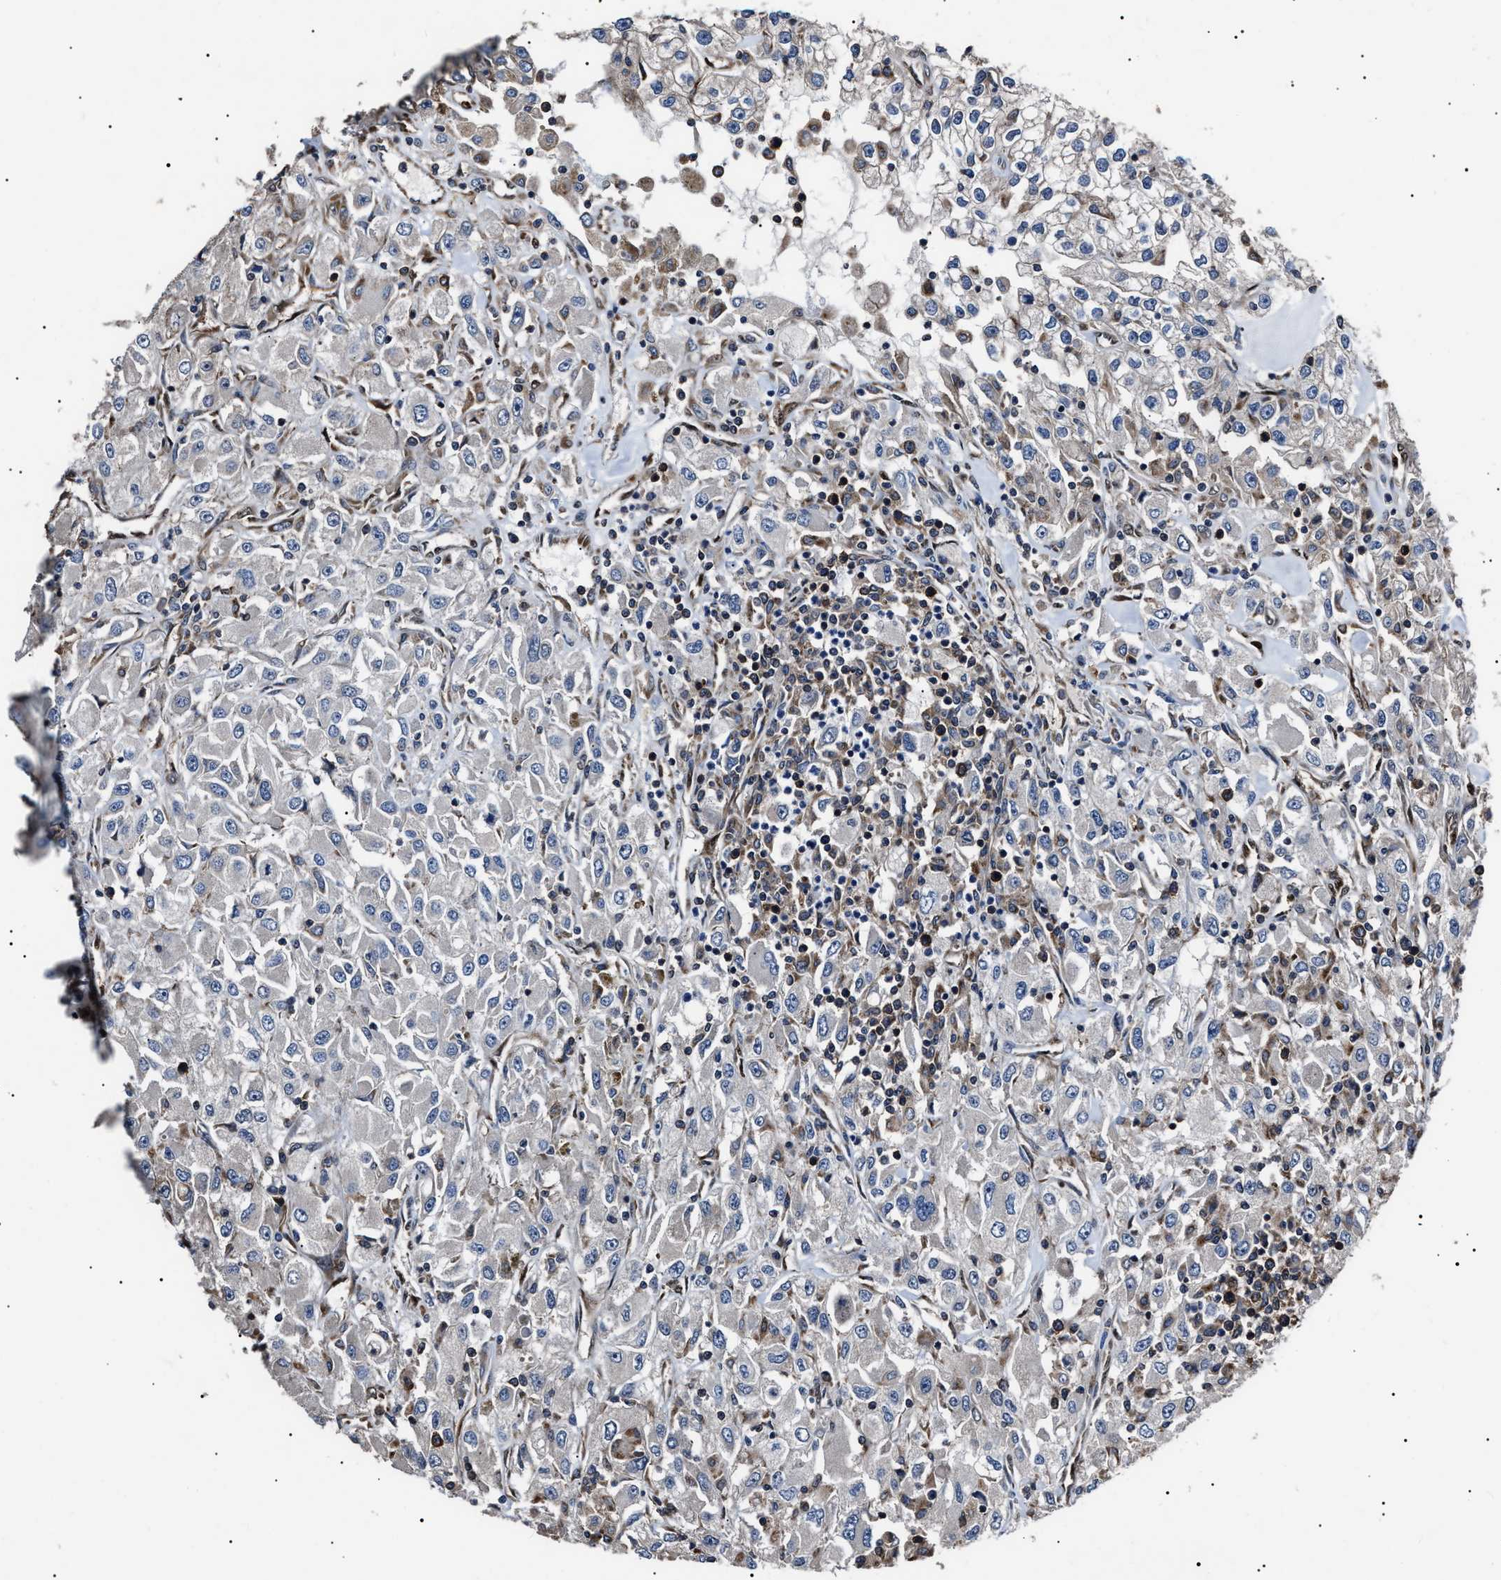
{"staining": {"intensity": "negative", "quantity": "none", "location": "none"}, "tissue": "renal cancer", "cell_type": "Tumor cells", "image_type": "cancer", "snomed": [{"axis": "morphology", "description": "Adenocarcinoma, NOS"}, {"axis": "topography", "description": "Kidney"}], "caption": "Immunohistochemistry (IHC) micrograph of neoplastic tissue: human adenocarcinoma (renal) stained with DAB demonstrates no significant protein expression in tumor cells.", "gene": "CCT8", "patient": {"sex": "female", "age": 52}}